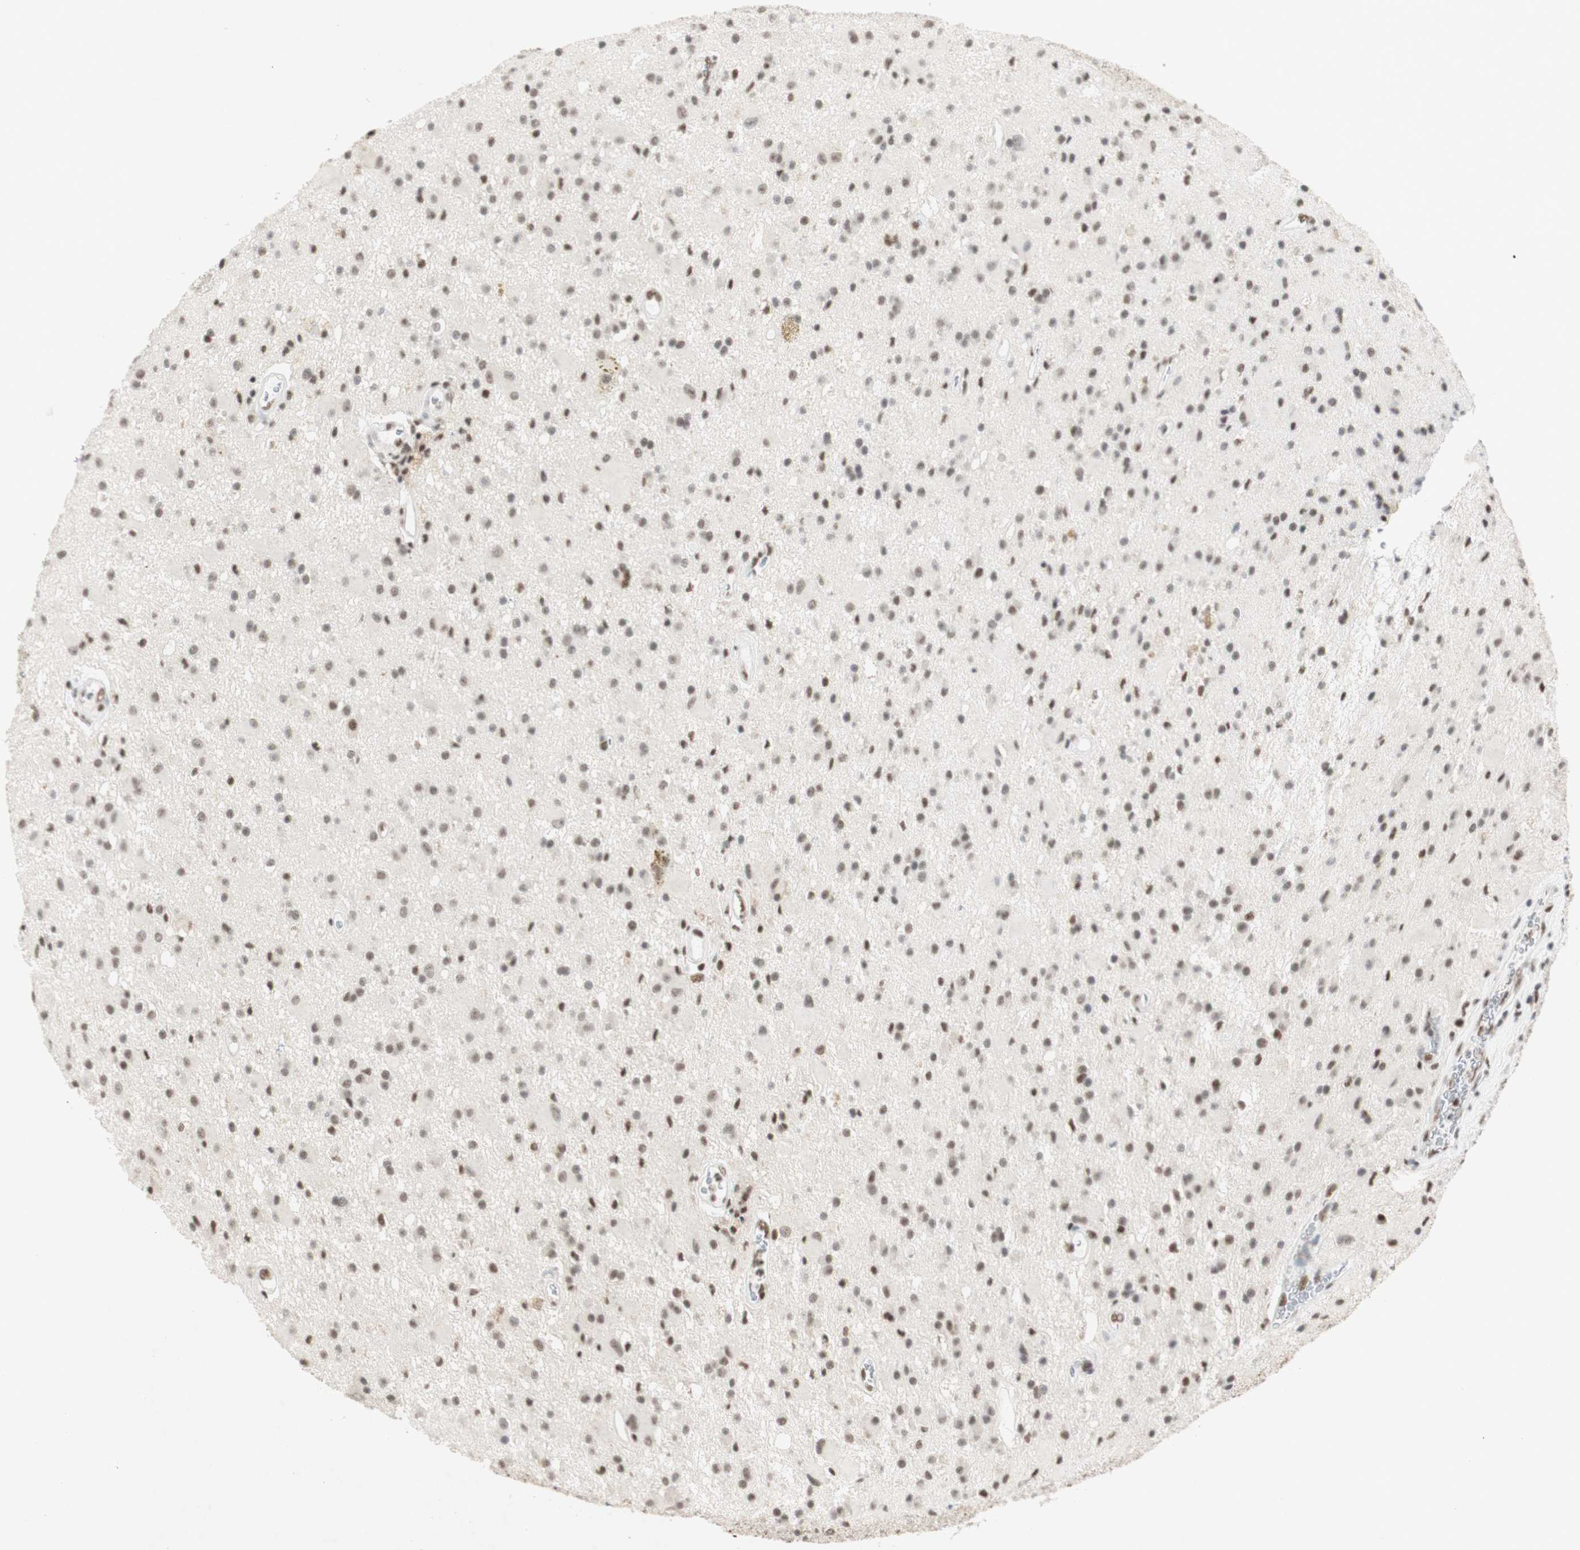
{"staining": {"intensity": "moderate", "quantity": "25%-75%", "location": "nuclear"}, "tissue": "glioma", "cell_type": "Tumor cells", "image_type": "cancer", "snomed": [{"axis": "morphology", "description": "Glioma, malignant, Low grade"}, {"axis": "topography", "description": "Brain"}], "caption": "This image exhibits malignant glioma (low-grade) stained with IHC to label a protein in brown. The nuclear of tumor cells show moderate positivity for the protein. Nuclei are counter-stained blue.", "gene": "SNRPB", "patient": {"sex": "male", "age": 58}}